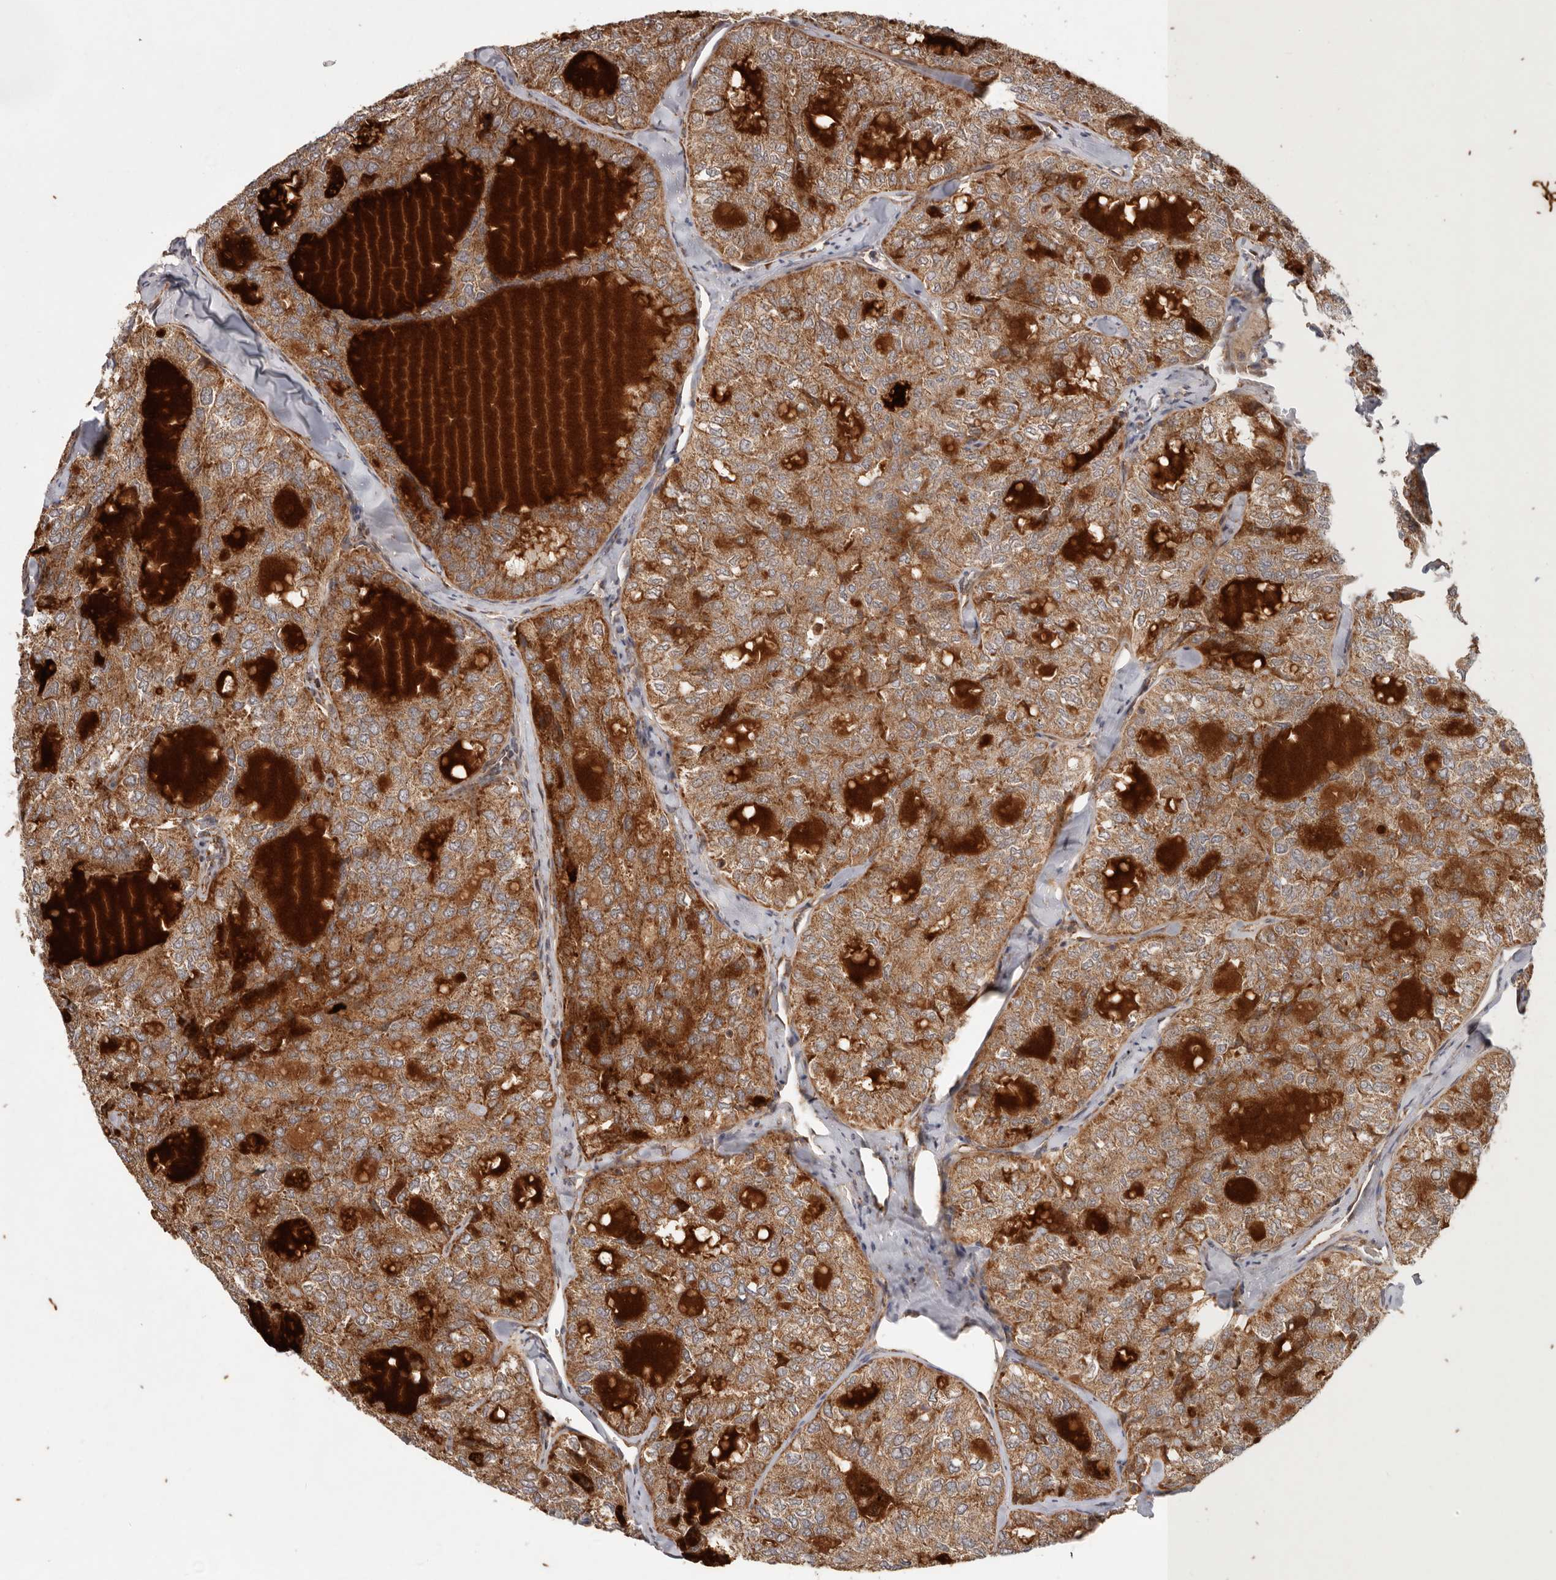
{"staining": {"intensity": "moderate", "quantity": ">75%", "location": "cytoplasmic/membranous"}, "tissue": "thyroid cancer", "cell_type": "Tumor cells", "image_type": "cancer", "snomed": [{"axis": "morphology", "description": "Follicular adenoma carcinoma, NOS"}, {"axis": "topography", "description": "Thyroid gland"}], "caption": "Immunohistochemical staining of human thyroid cancer (follicular adenoma carcinoma) reveals medium levels of moderate cytoplasmic/membranous expression in about >75% of tumor cells.", "gene": "MRPS10", "patient": {"sex": "male", "age": 75}}